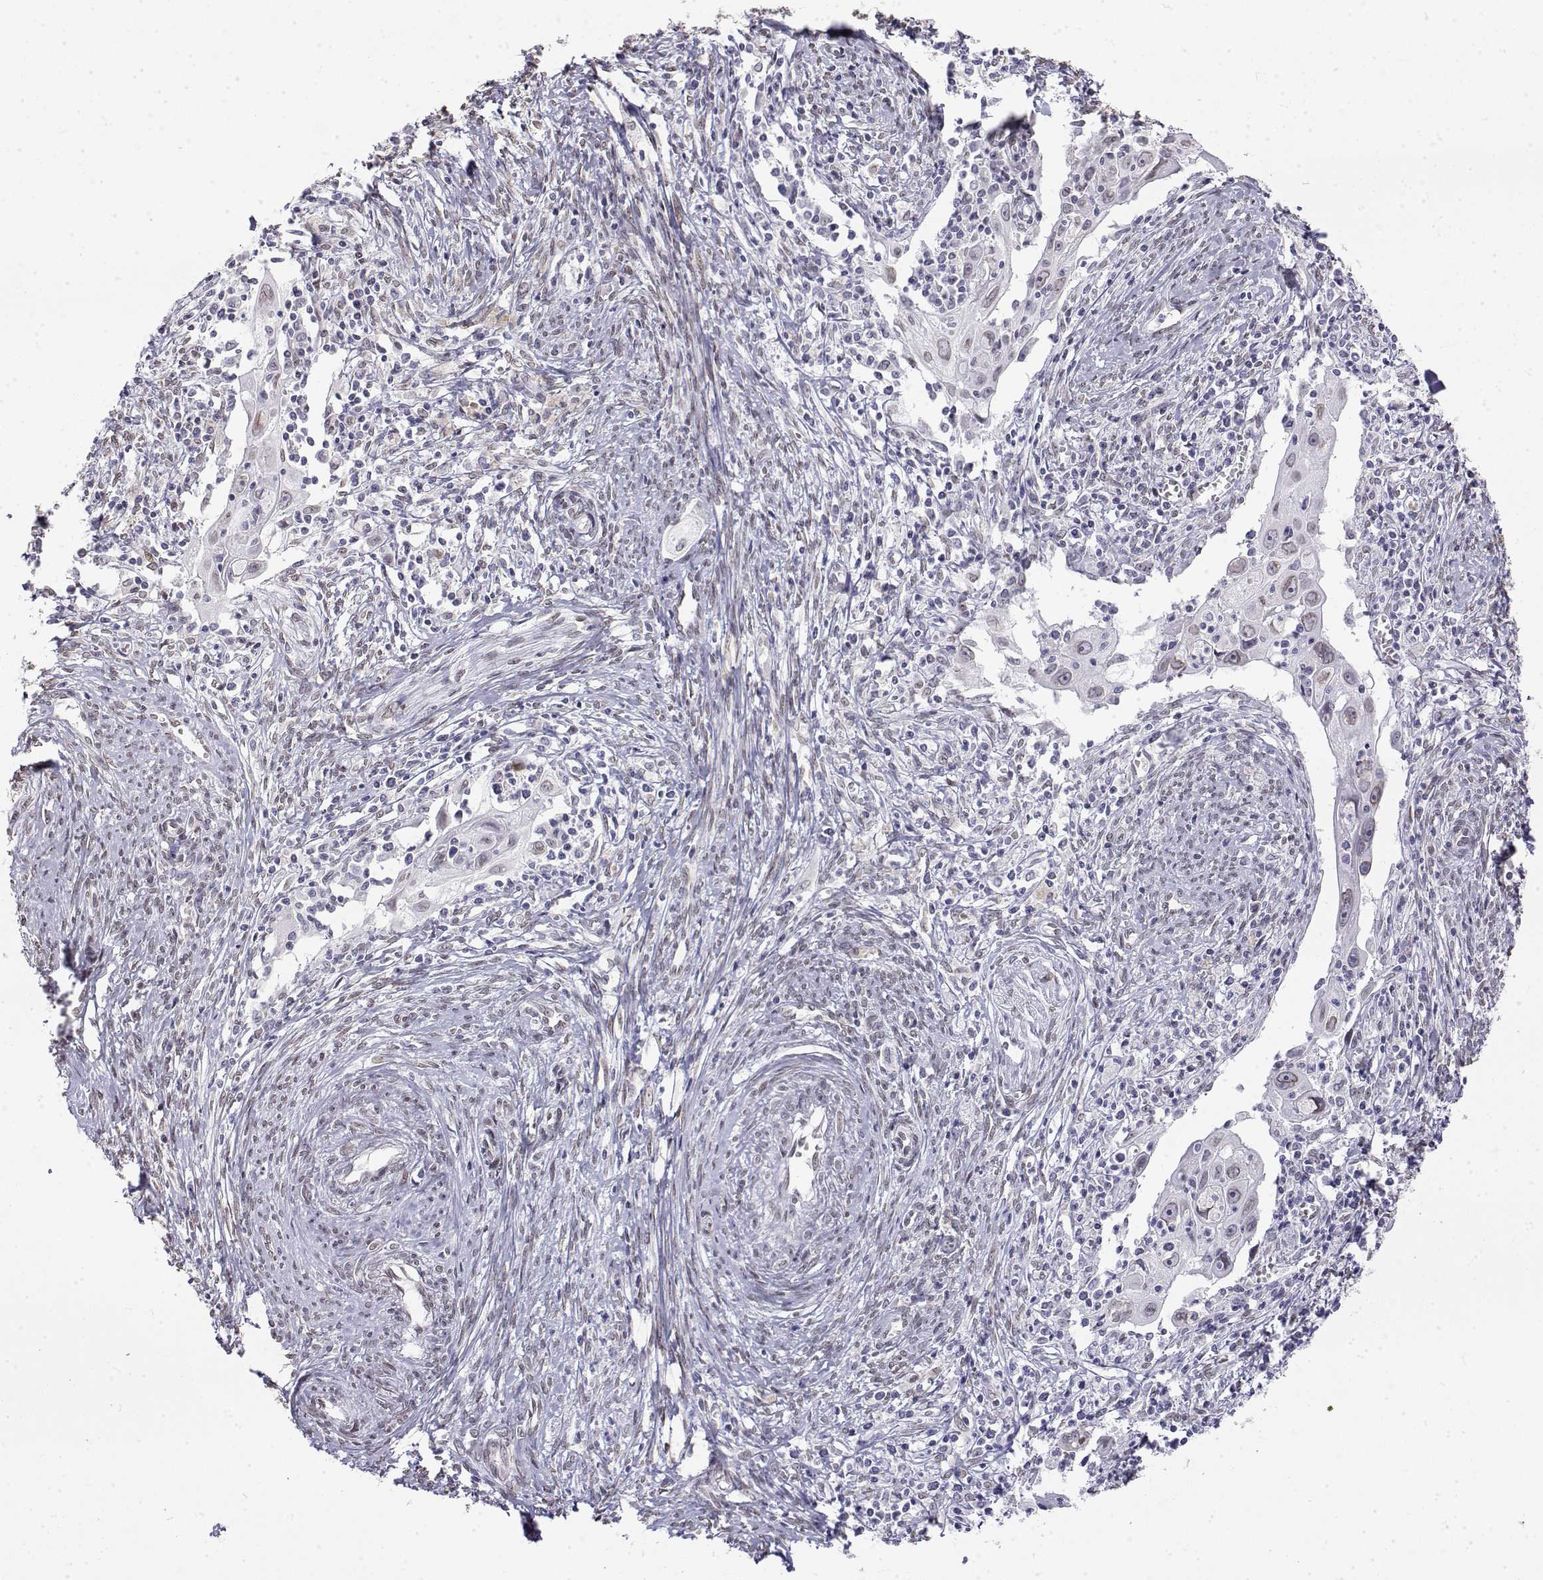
{"staining": {"intensity": "weak", "quantity": "<25%", "location": "nuclear"}, "tissue": "cervical cancer", "cell_type": "Tumor cells", "image_type": "cancer", "snomed": [{"axis": "morphology", "description": "Squamous cell carcinoma, NOS"}, {"axis": "topography", "description": "Cervix"}], "caption": "This micrograph is of cervical squamous cell carcinoma stained with immunohistochemistry (IHC) to label a protein in brown with the nuclei are counter-stained blue. There is no positivity in tumor cells.", "gene": "ZNF532", "patient": {"sex": "female", "age": 30}}